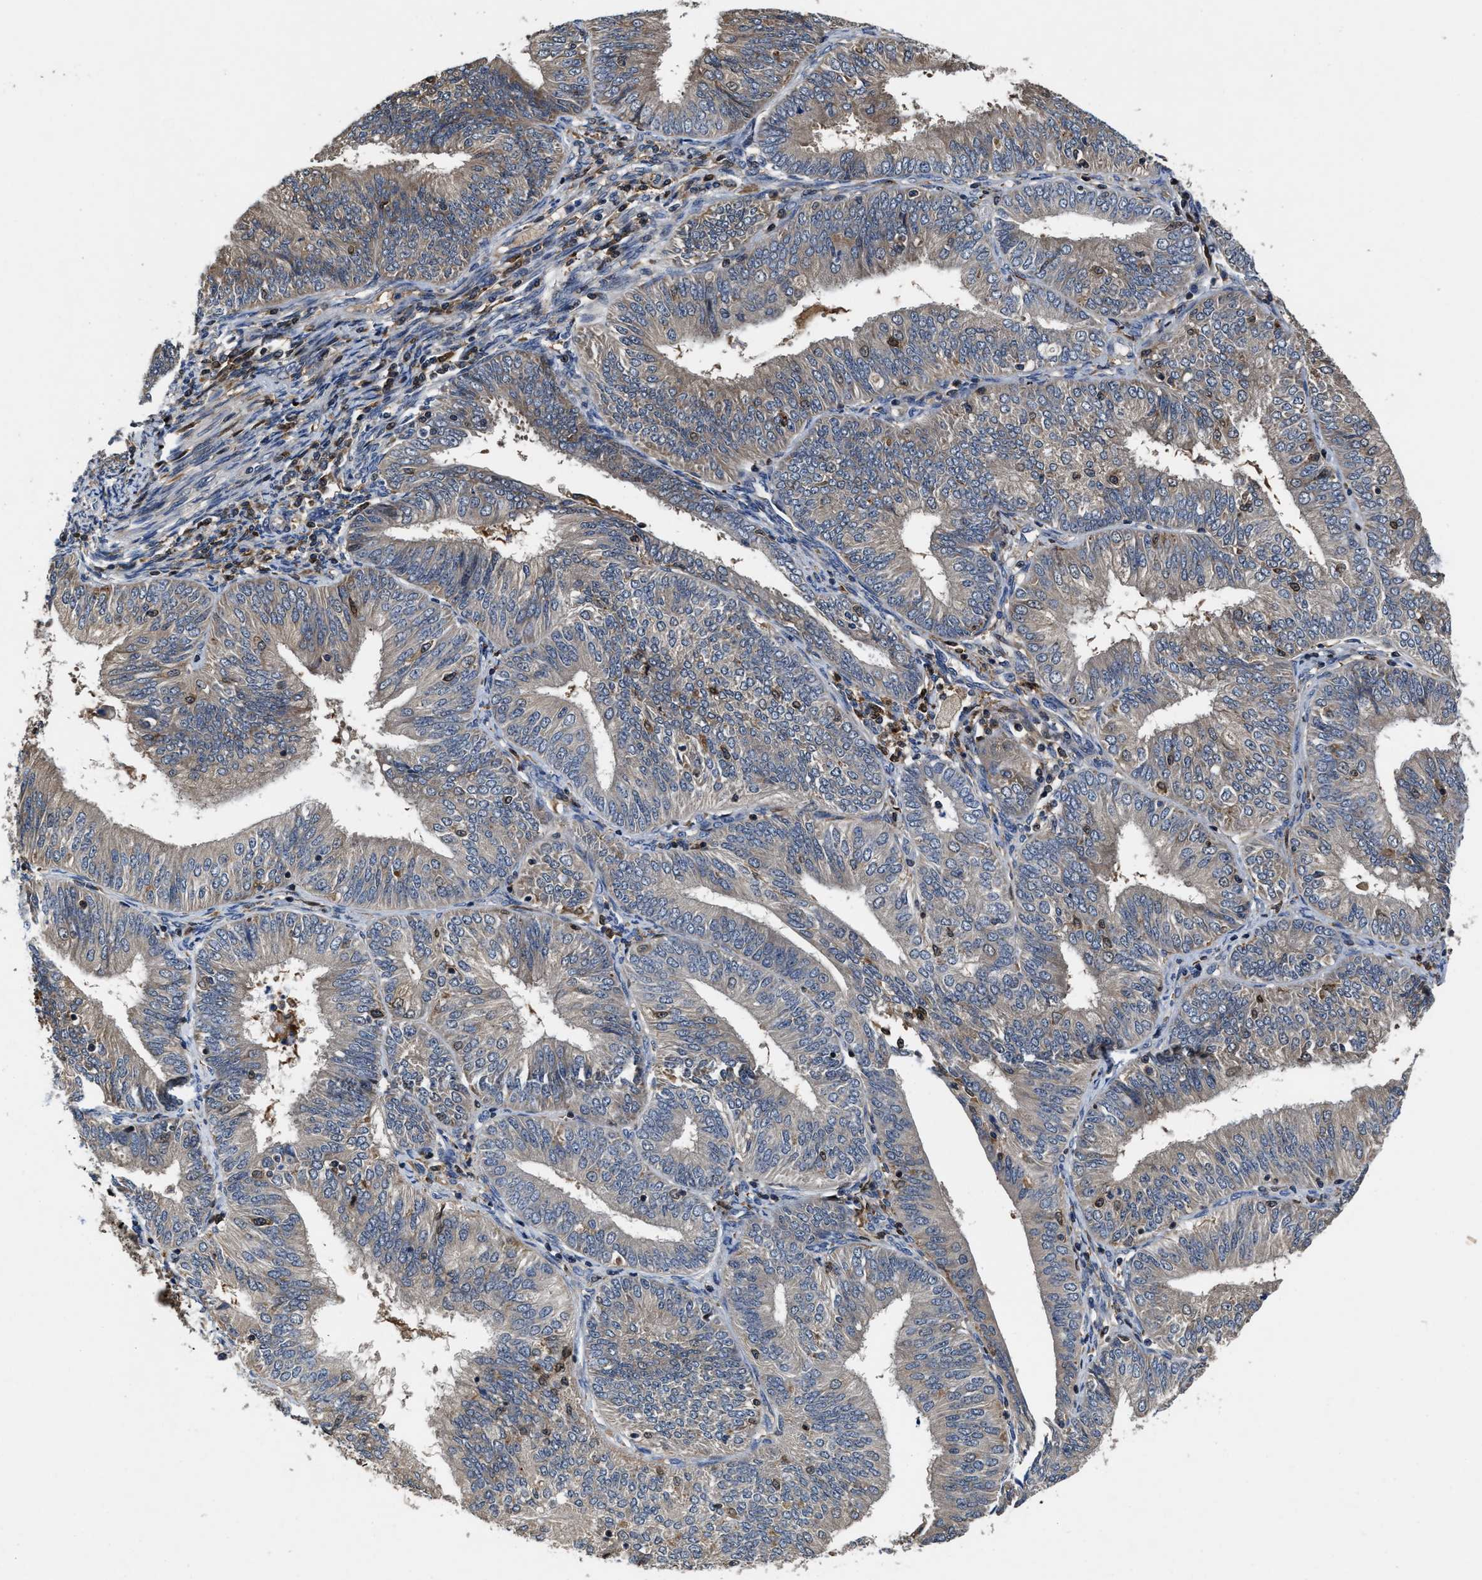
{"staining": {"intensity": "moderate", "quantity": "<25%", "location": "cytoplasmic/membranous"}, "tissue": "endometrial cancer", "cell_type": "Tumor cells", "image_type": "cancer", "snomed": [{"axis": "morphology", "description": "Adenocarcinoma, NOS"}, {"axis": "topography", "description": "Endometrium"}], "caption": "Human adenocarcinoma (endometrial) stained with a brown dye exhibits moderate cytoplasmic/membranous positive expression in about <25% of tumor cells.", "gene": "RGS10", "patient": {"sex": "female", "age": 58}}